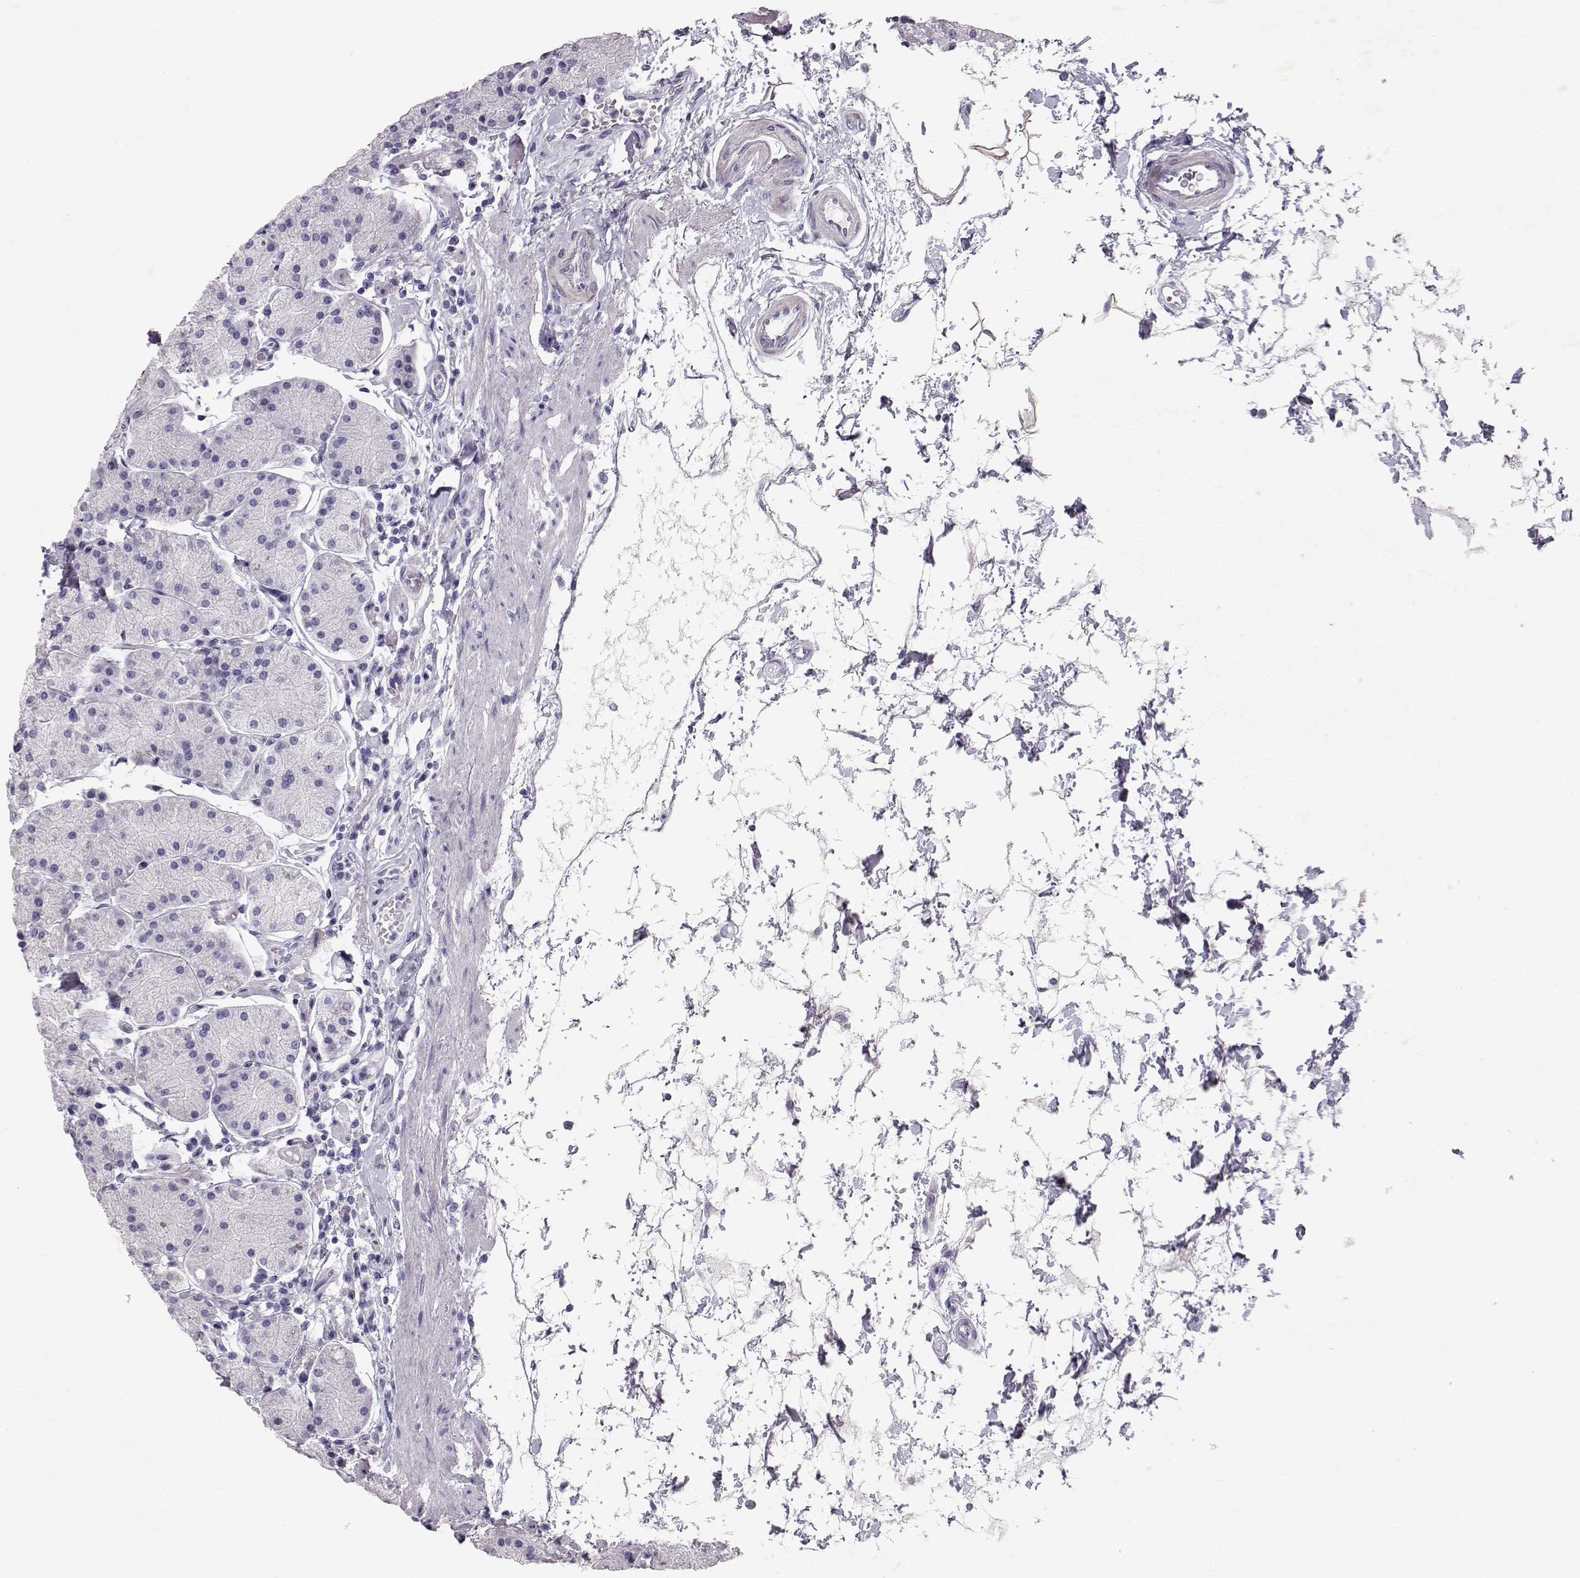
{"staining": {"intensity": "negative", "quantity": "none", "location": "none"}, "tissue": "stomach", "cell_type": "Glandular cells", "image_type": "normal", "snomed": [{"axis": "morphology", "description": "Normal tissue, NOS"}, {"axis": "topography", "description": "Stomach"}], "caption": "Glandular cells are negative for brown protein staining in benign stomach. The staining is performed using DAB brown chromogen with nuclei counter-stained in using hematoxylin.", "gene": "RD3", "patient": {"sex": "male", "age": 54}}